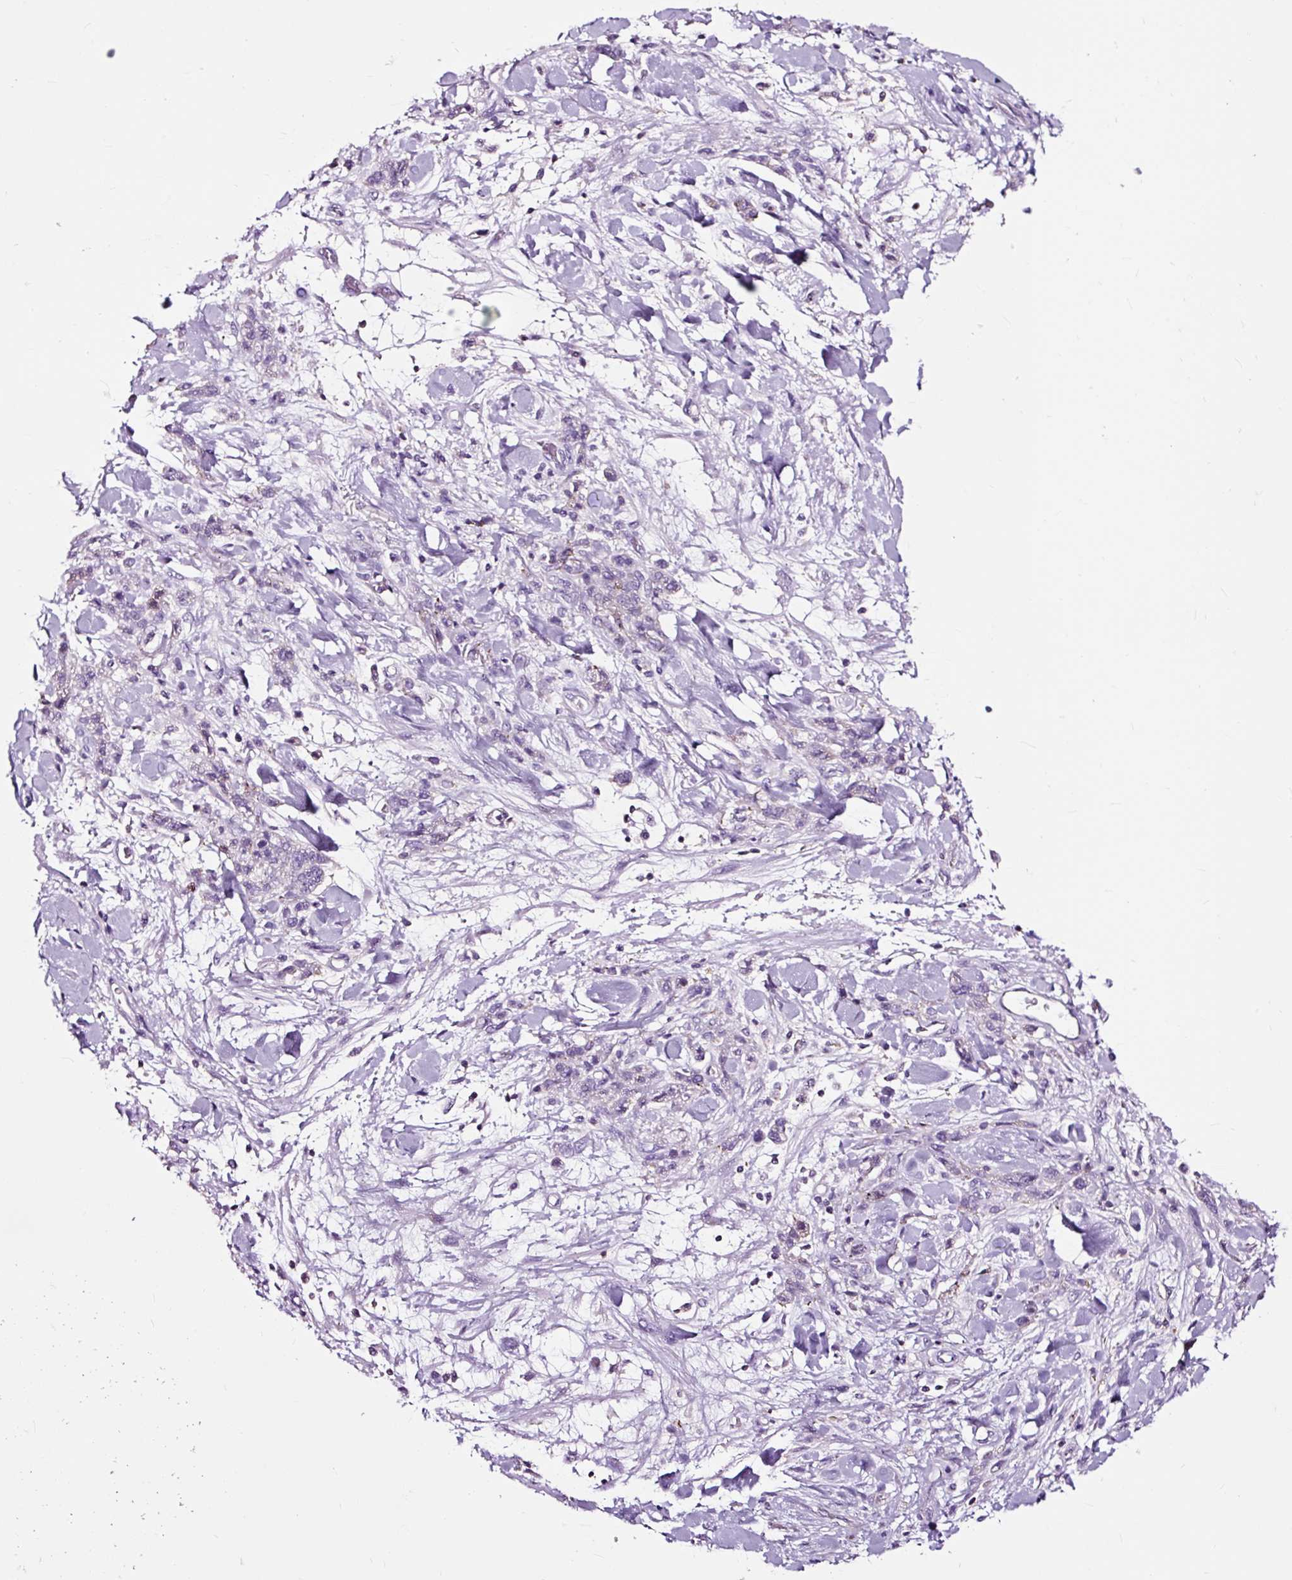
{"staining": {"intensity": "negative", "quantity": "none", "location": "none"}, "tissue": "stomach cancer", "cell_type": "Tumor cells", "image_type": "cancer", "snomed": [{"axis": "morphology", "description": "Normal tissue, NOS"}, {"axis": "morphology", "description": "Adenocarcinoma, NOS"}, {"axis": "topography", "description": "Stomach"}], "caption": "This is an IHC photomicrograph of human stomach cancer. There is no expression in tumor cells.", "gene": "OR10A7", "patient": {"sex": "male", "age": 82}}